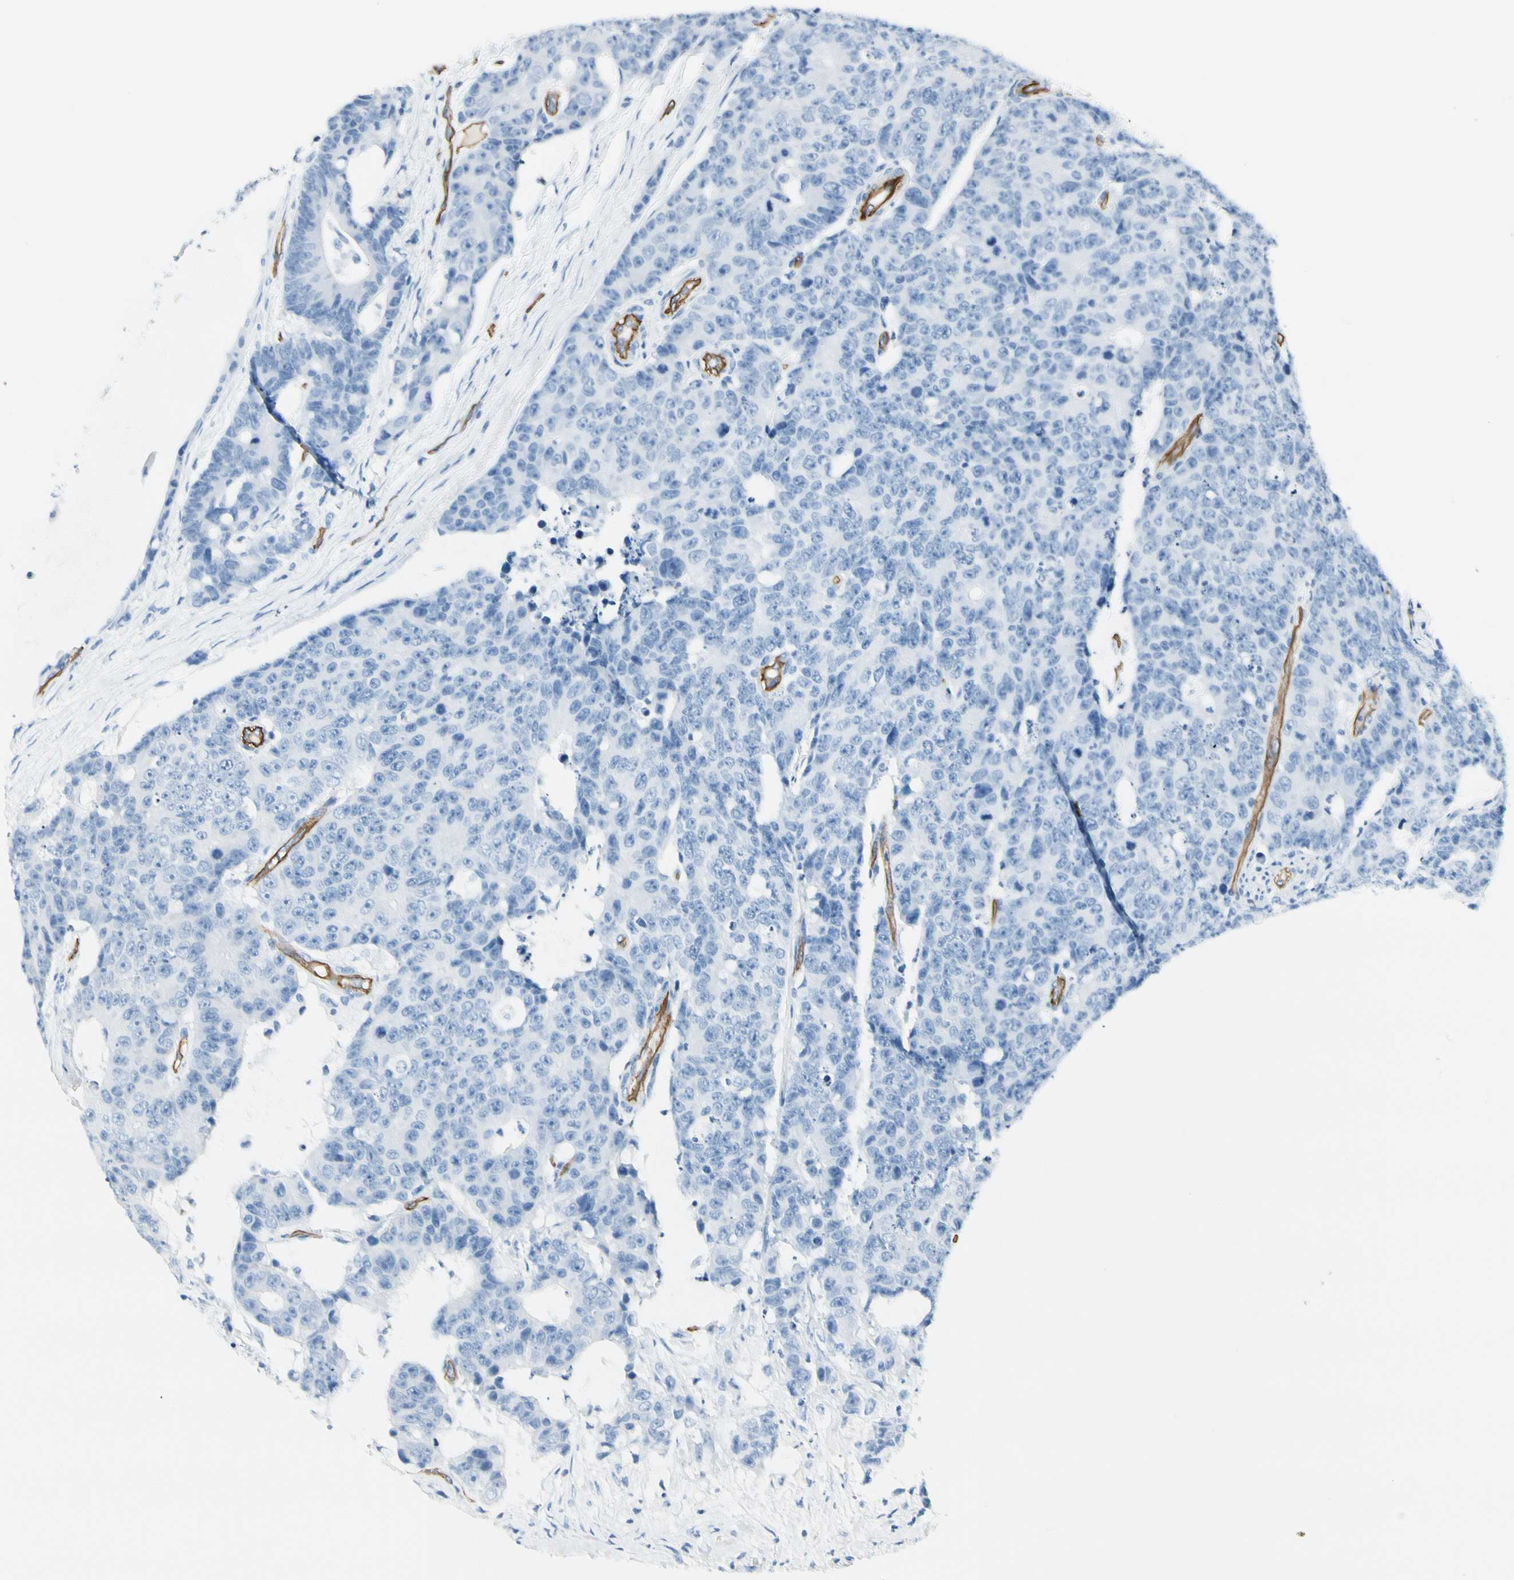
{"staining": {"intensity": "negative", "quantity": "none", "location": "none"}, "tissue": "colorectal cancer", "cell_type": "Tumor cells", "image_type": "cancer", "snomed": [{"axis": "morphology", "description": "Adenocarcinoma, NOS"}, {"axis": "topography", "description": "Colon"}], "caption": "Immunohistochemical staining of human colorectal cancer (adenocarcinoma) shows no significant expression in tumor cells.", "gene": "CD93", "patient": {"sex": "female", "age": 86}}